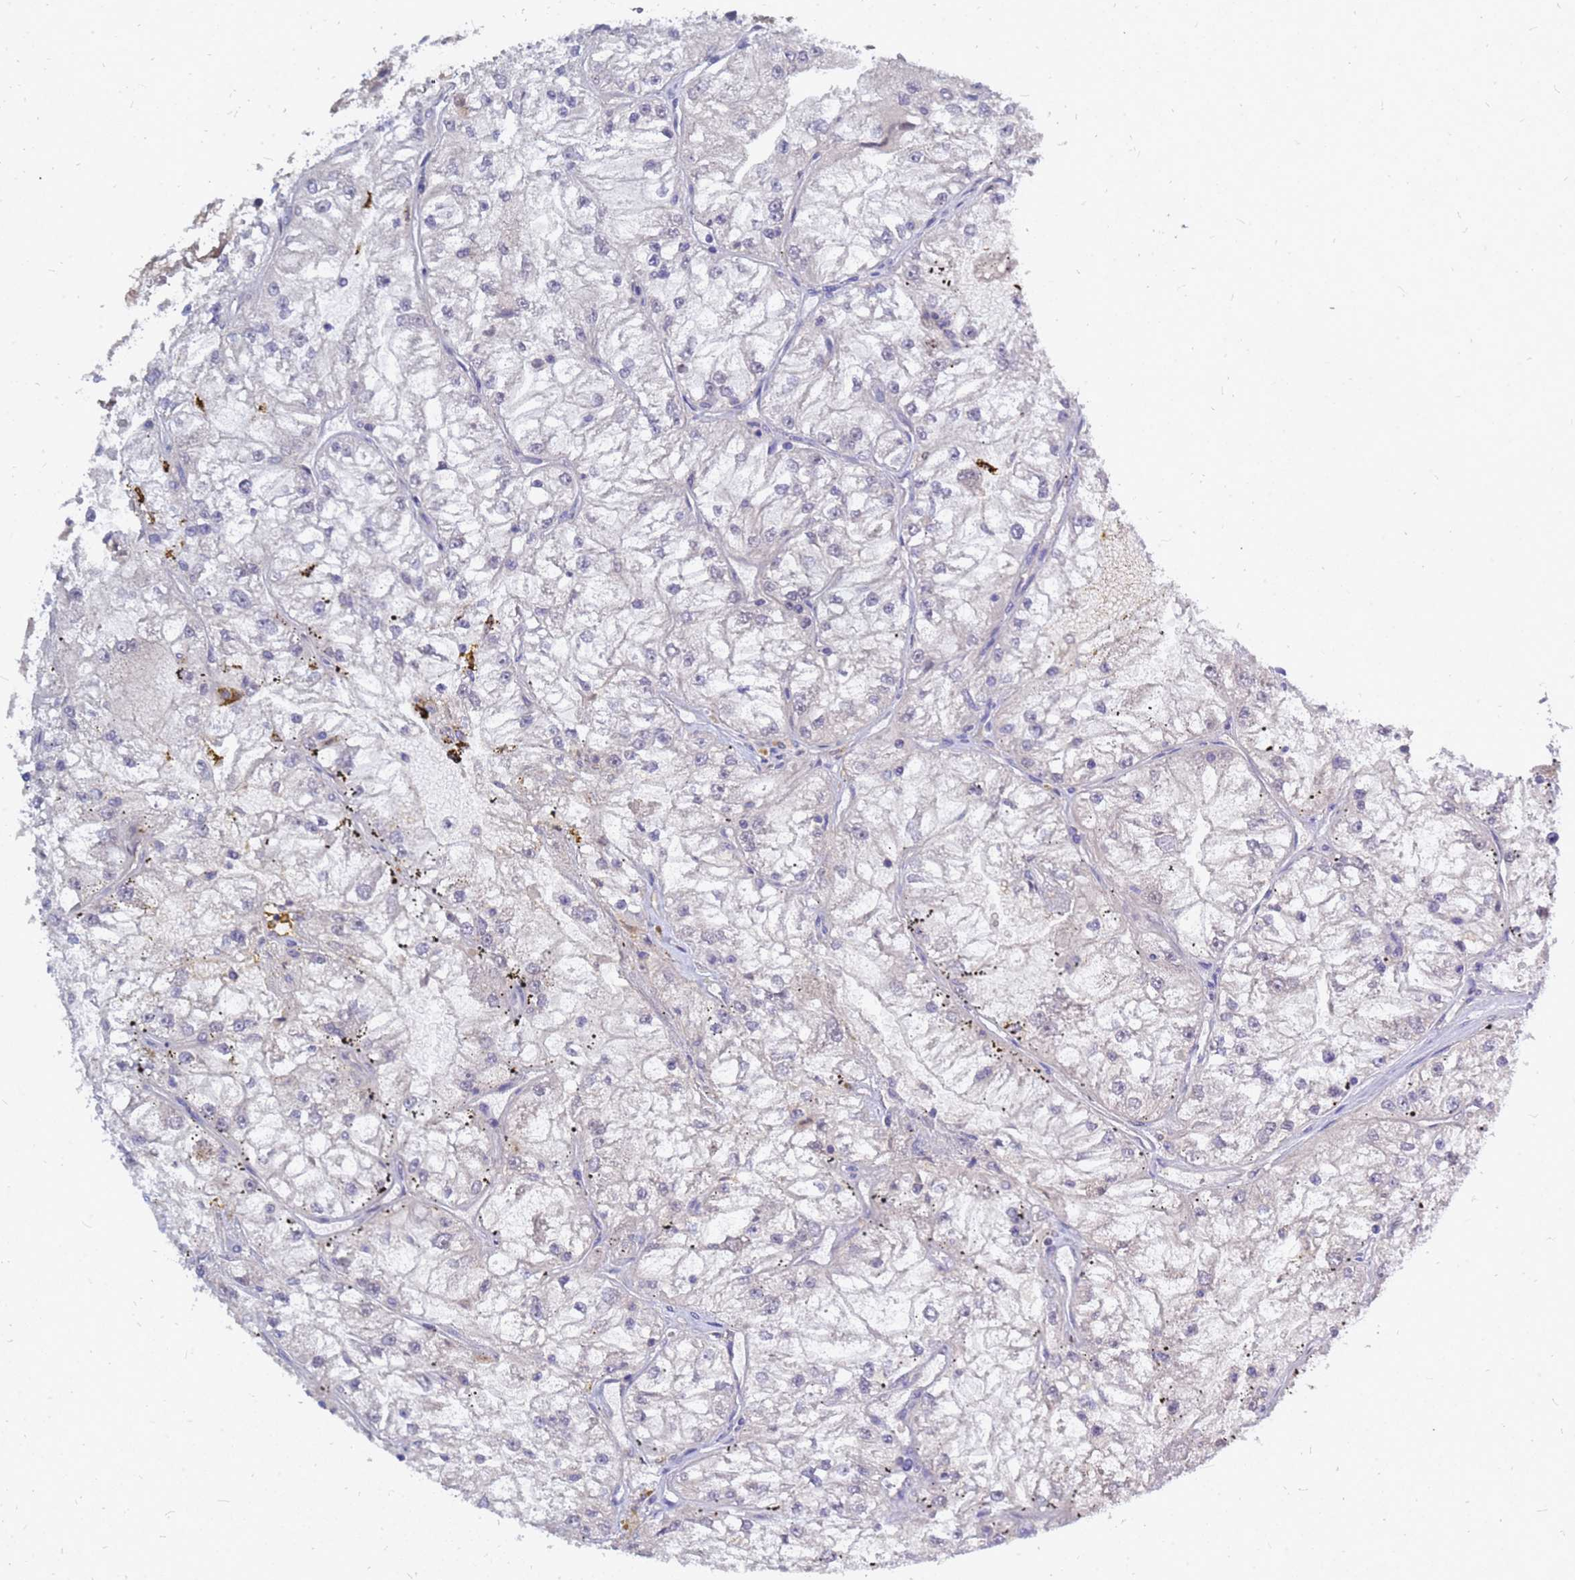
{"staining": {"intensity": "negative", "quantity": "none", "location": "none"}, "tissue": "renal cancer", "cell_type": "Tumor cells", "image_type": "cancer", "snomed": [{"axis": "morphology", "description": "Adenocarcinoma, NOS"}, {"axis": "topography", "description": "Kidney"}], "caption": "An IHC image of adenocarcinoma (renal) is shown. There is no staining in tumor cells of adenocarcinoma (renal).", "gene": "SRGAP3", "patient": {"sex": "female", "age": 72}}